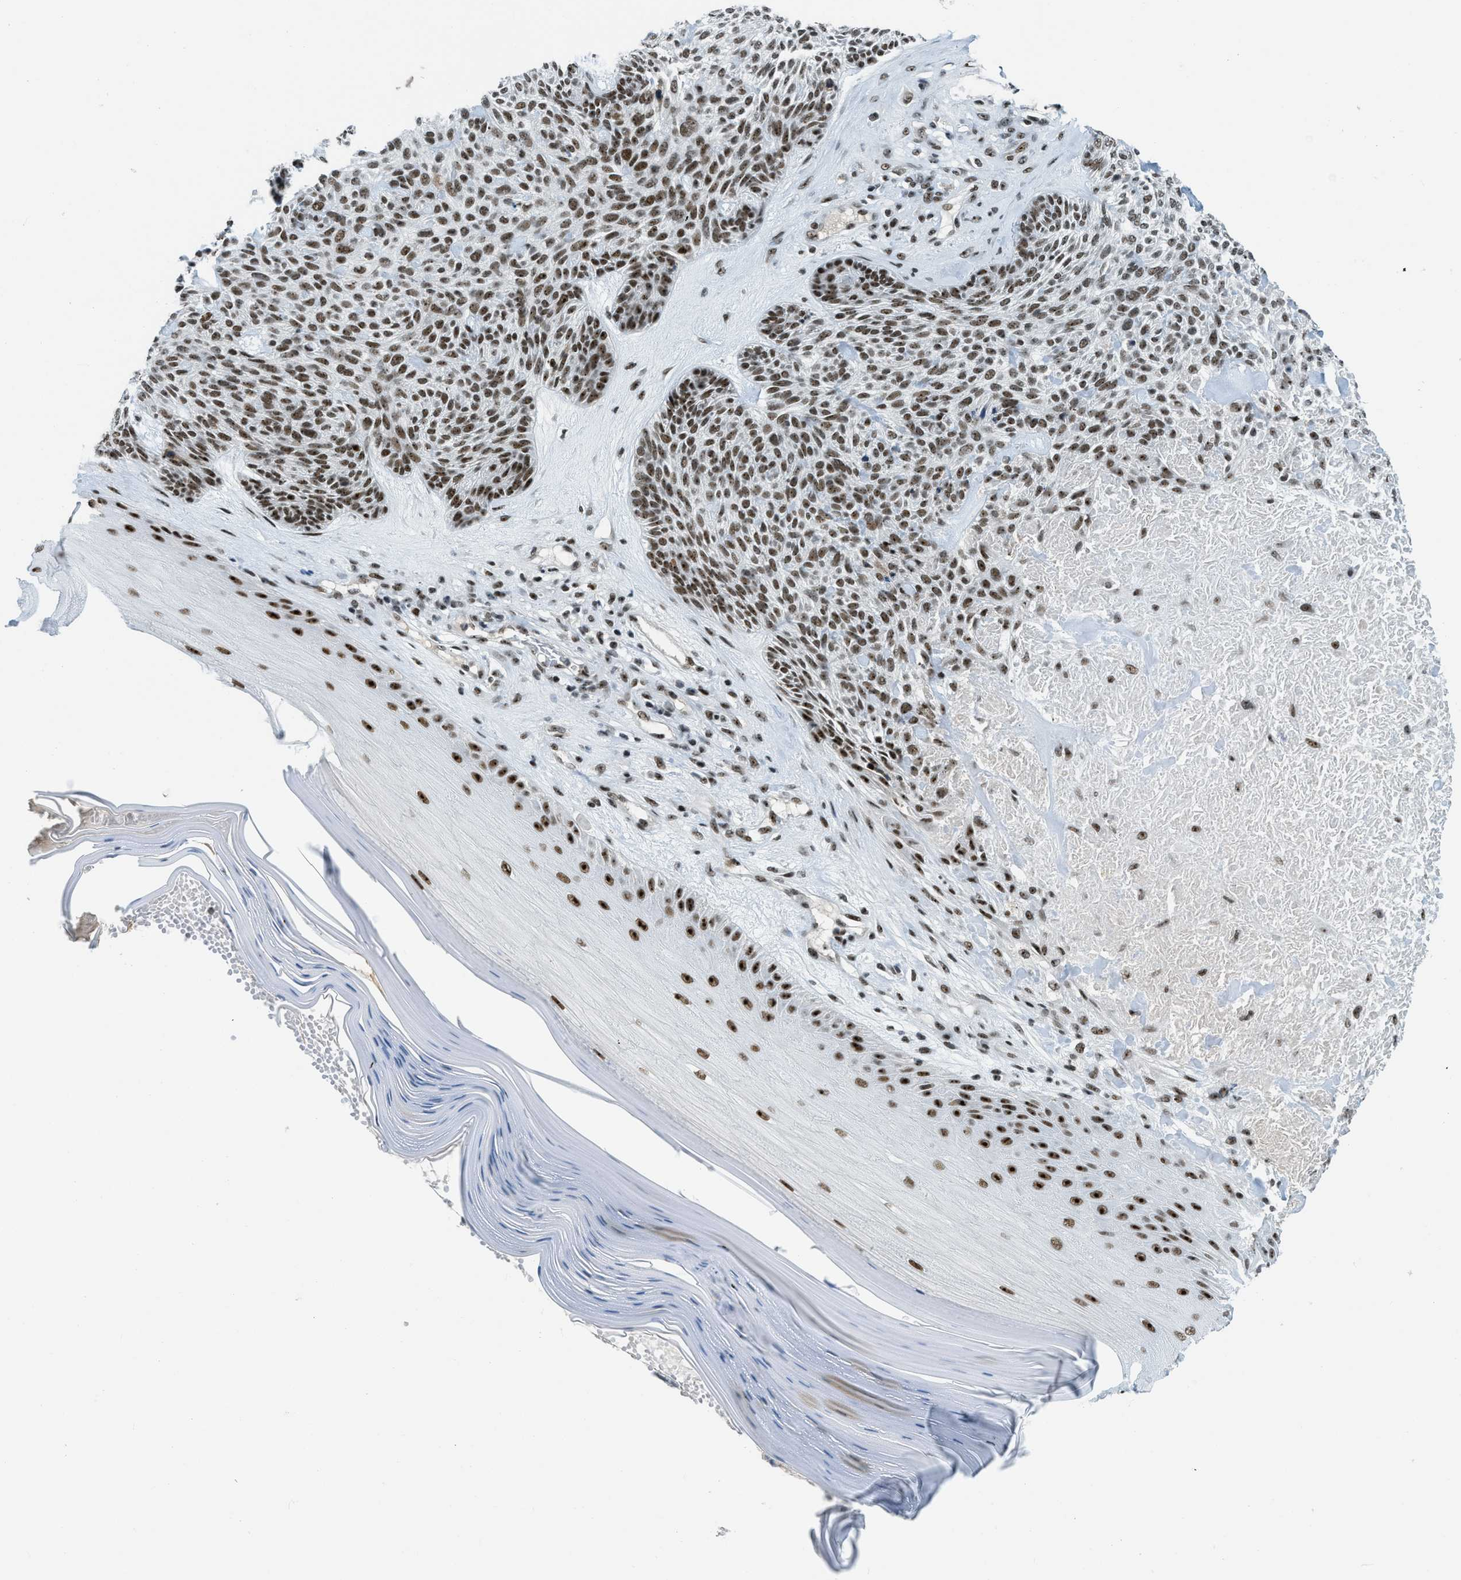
{"staining": {"intensity": "strong", "quantity": ">75%", "location": "nuclear"}, "tissue": "skin cancer", "cell_type": "Tumor cells", "image_type": "cancer", "snomed": [{"axis": "morphology", "description": "Basal cell carcinoma"}, {"axis": "topography", "description": "Skin"}], "caption": "A high amount of strong nuclear positivity is seen in approximately >75% of tumor cells in skin cancer tissue.", "gene": "URB1", "patient": {"sex": "male", "age": 55}}